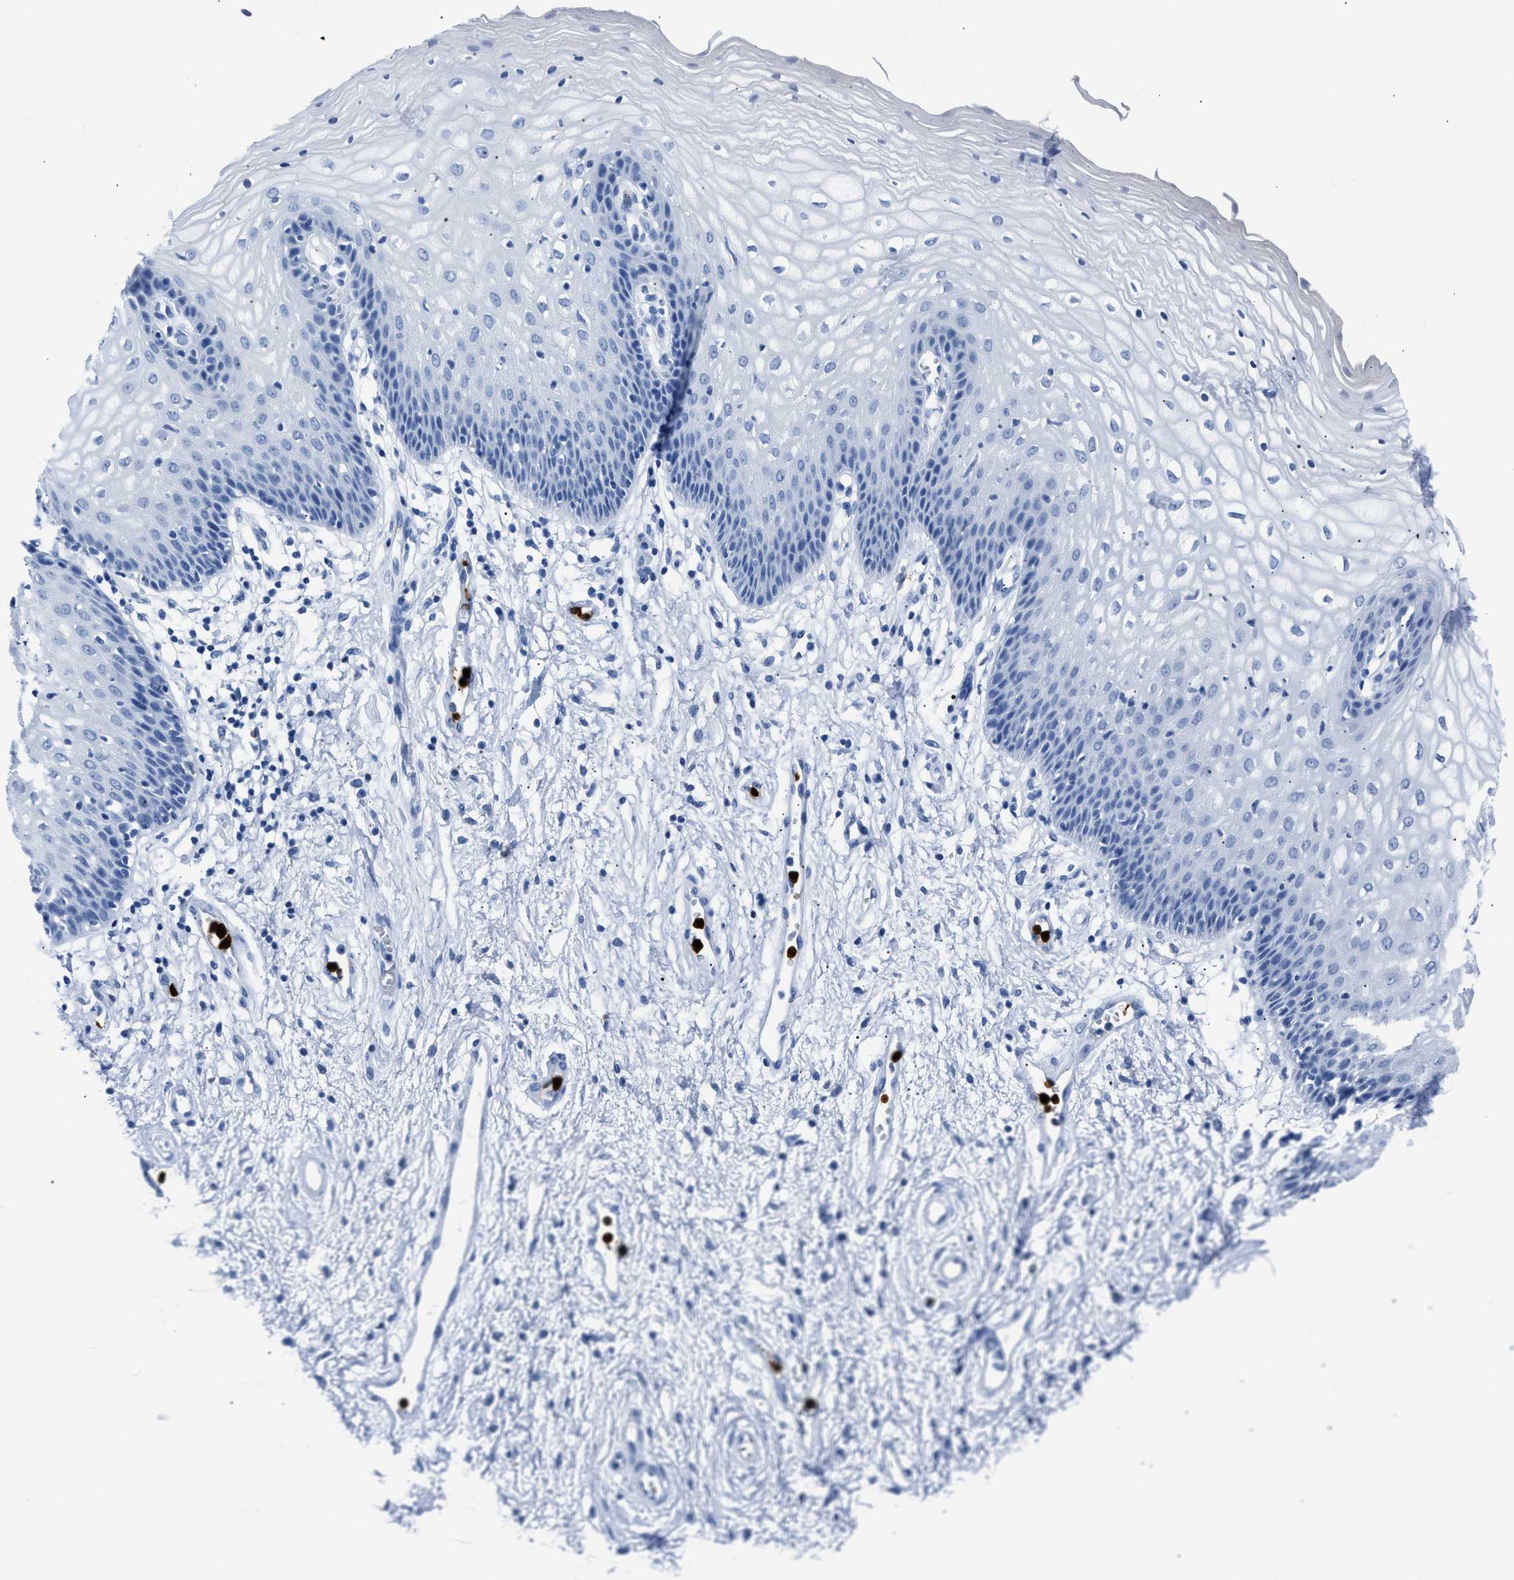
{"staining": {"intensity": "negative", "quantity": "none", "location": "none"}, "tissue": "vagina", "cell_type": "Squamous epithelial cells", "image_type": "normal", "snomed": [{"axis": "morphology", "description": "Normal tissue, NOS"}, {"axis": "topography", "description": "Vagina"}], "caption": "Protein analysis of benign vagina exhibits no significant expression in squamous epithelial cells.", "gene": "S100P", "patient": {"sex": "female", "age": 34}}